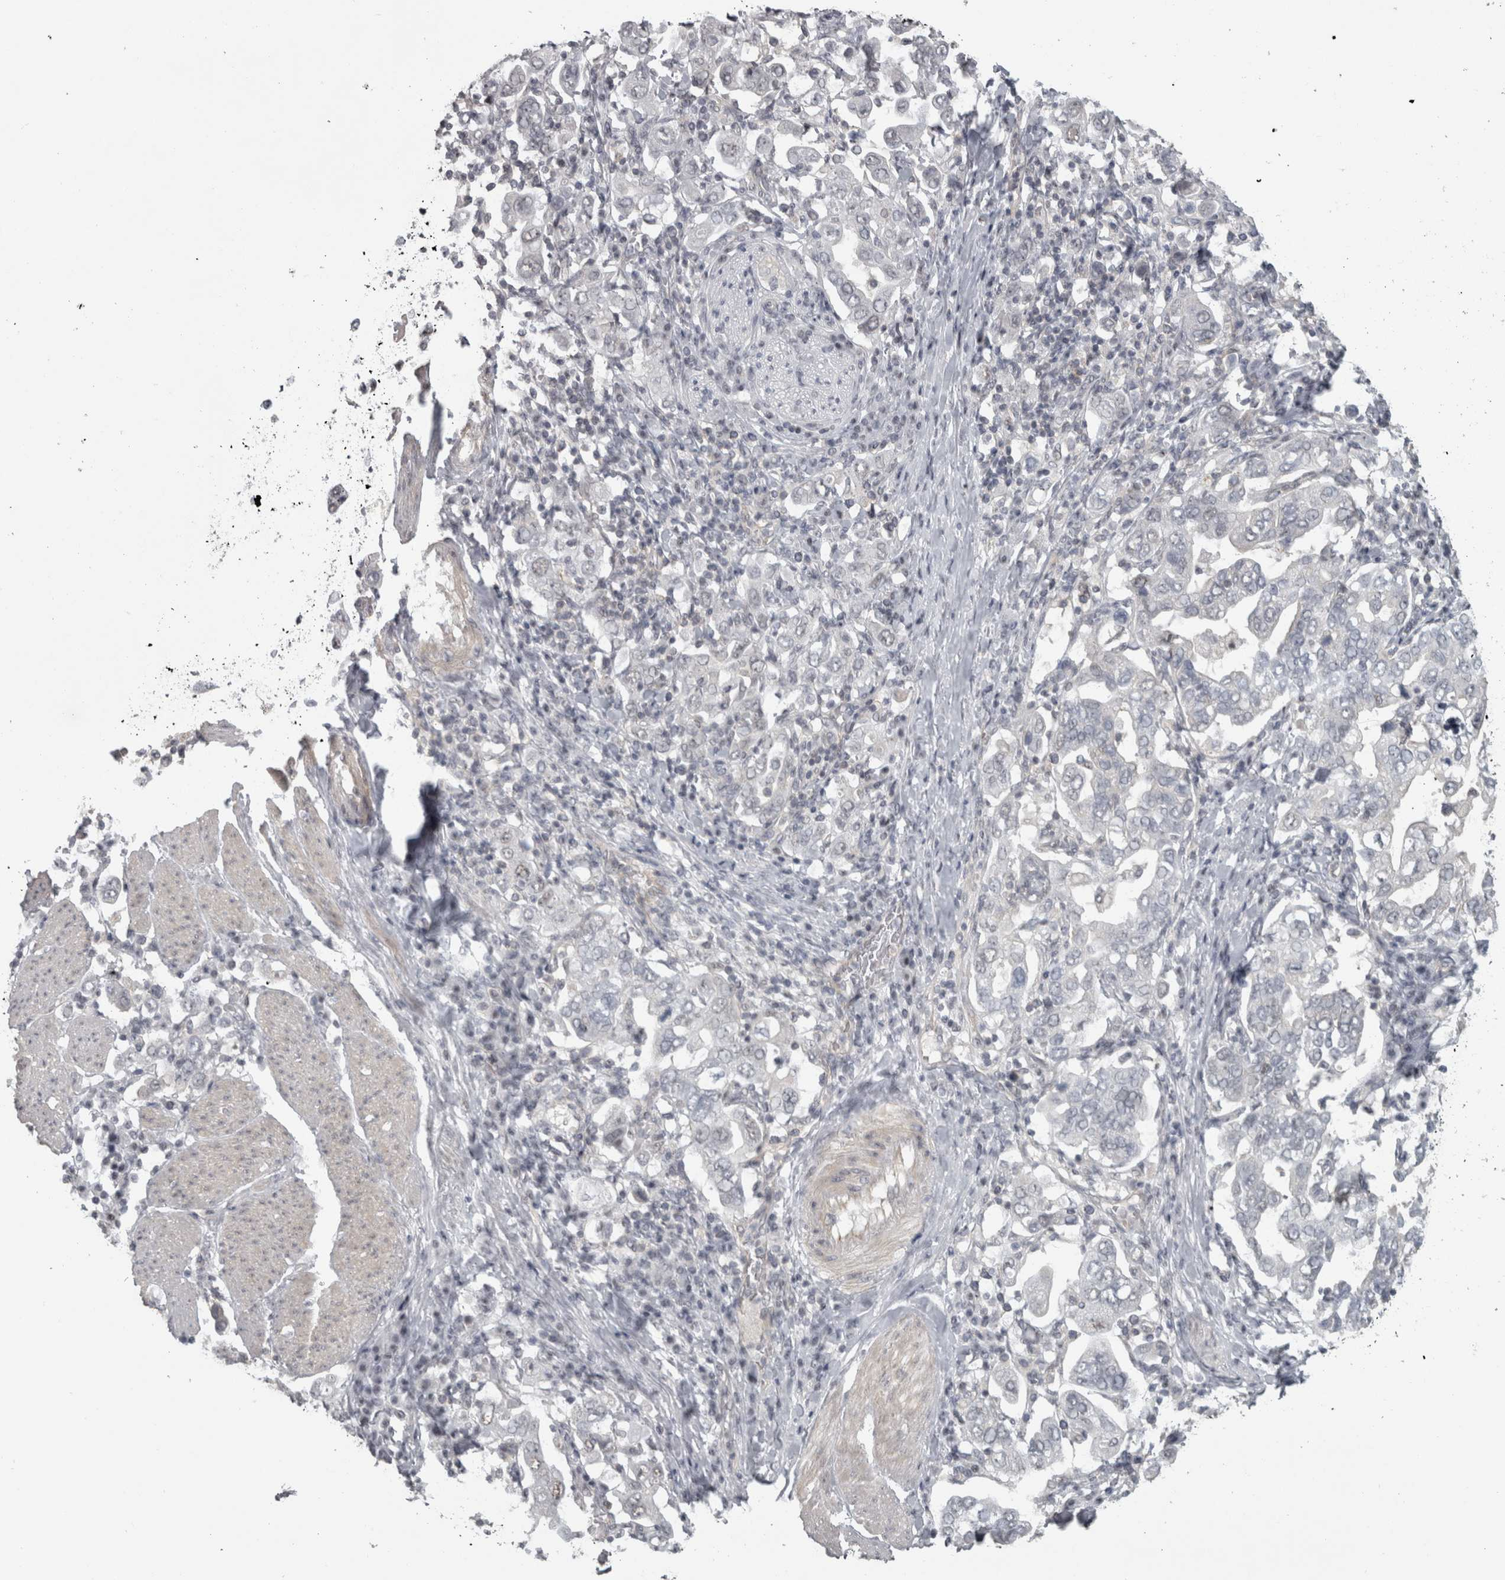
{"staining": {"intensity": "negative", "quantity": "none", "location": "none"}, "tissue": "stomach cancer", "cell_type": "Tumor cells", "image_type": "cancer", "snomed": [{"axis": "morphology", "description": "Adenocarcinoma, NOS"}, {"axis": "topography", "description": "Stomach, upper"}], "caption": "Immunohistochemistry (IHC) of human adenocarcinoma (stomach) displays no positivity in tumor cells.", "gene": "PPP1R12B", "patient": {"sex": "male", "age": 62}}